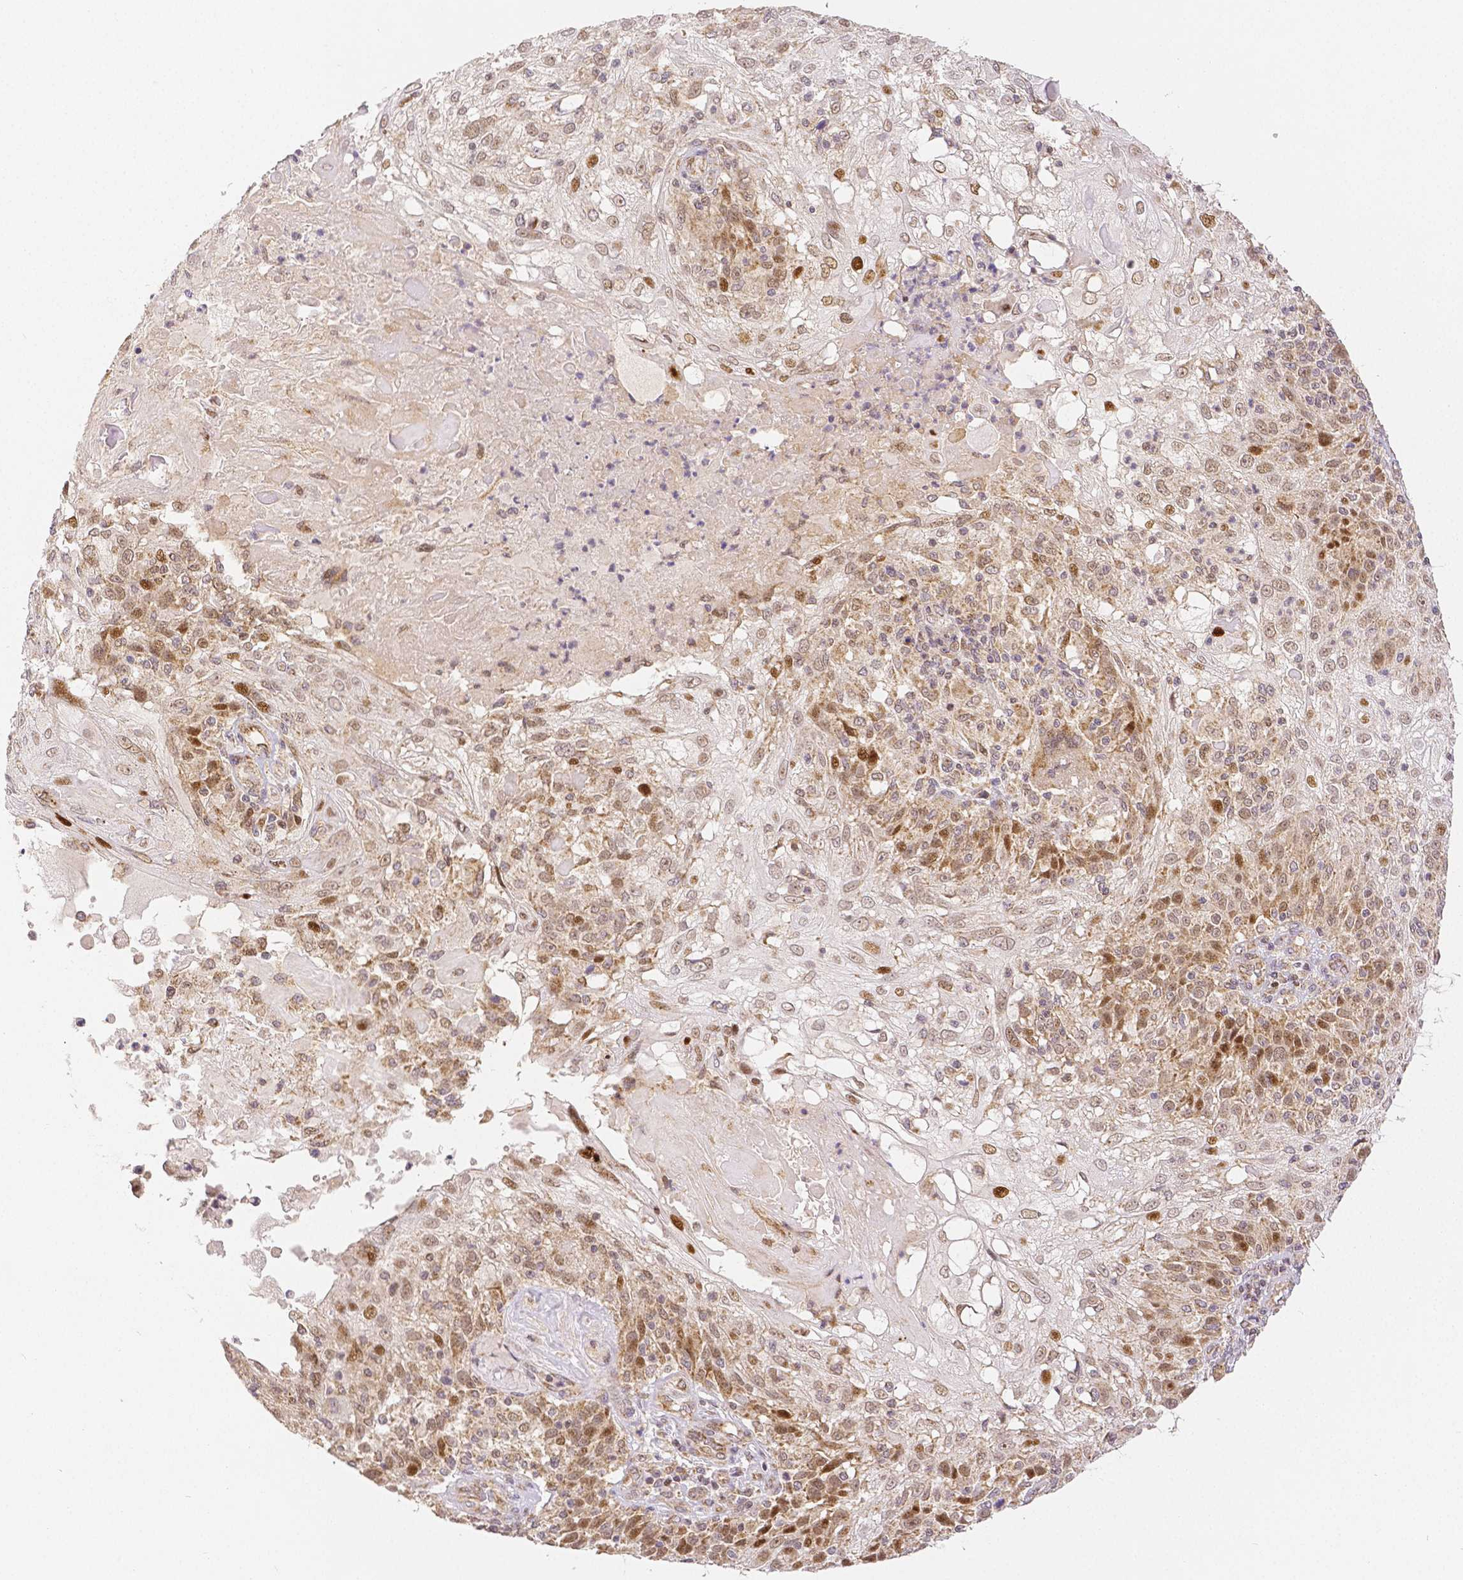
{"staining": {"intensity": "moderate", "quantity": ">75%", "location": "cytoplasmic/membranous,nuclear"}, "tissue": "skin cancer", "cell_type": "Tumor cells", "image_type": "cancer", "snomed": [{"axis": "morphology", "description": "Normal tissue, NOS"}, {"axis": "morphology", "description": "Squamous cell carcinoma, NOS"}, {"axis": "topography", "description": "Skin"}], "caption": "The immunohistochemical stain labels moderate cytoplasmic/membranous and nuclear expression in tumor cells of skin squamous cell carcinoma tissue.", "gene": "RHOT1", "patient": {"sex": "female", "age": 83}}